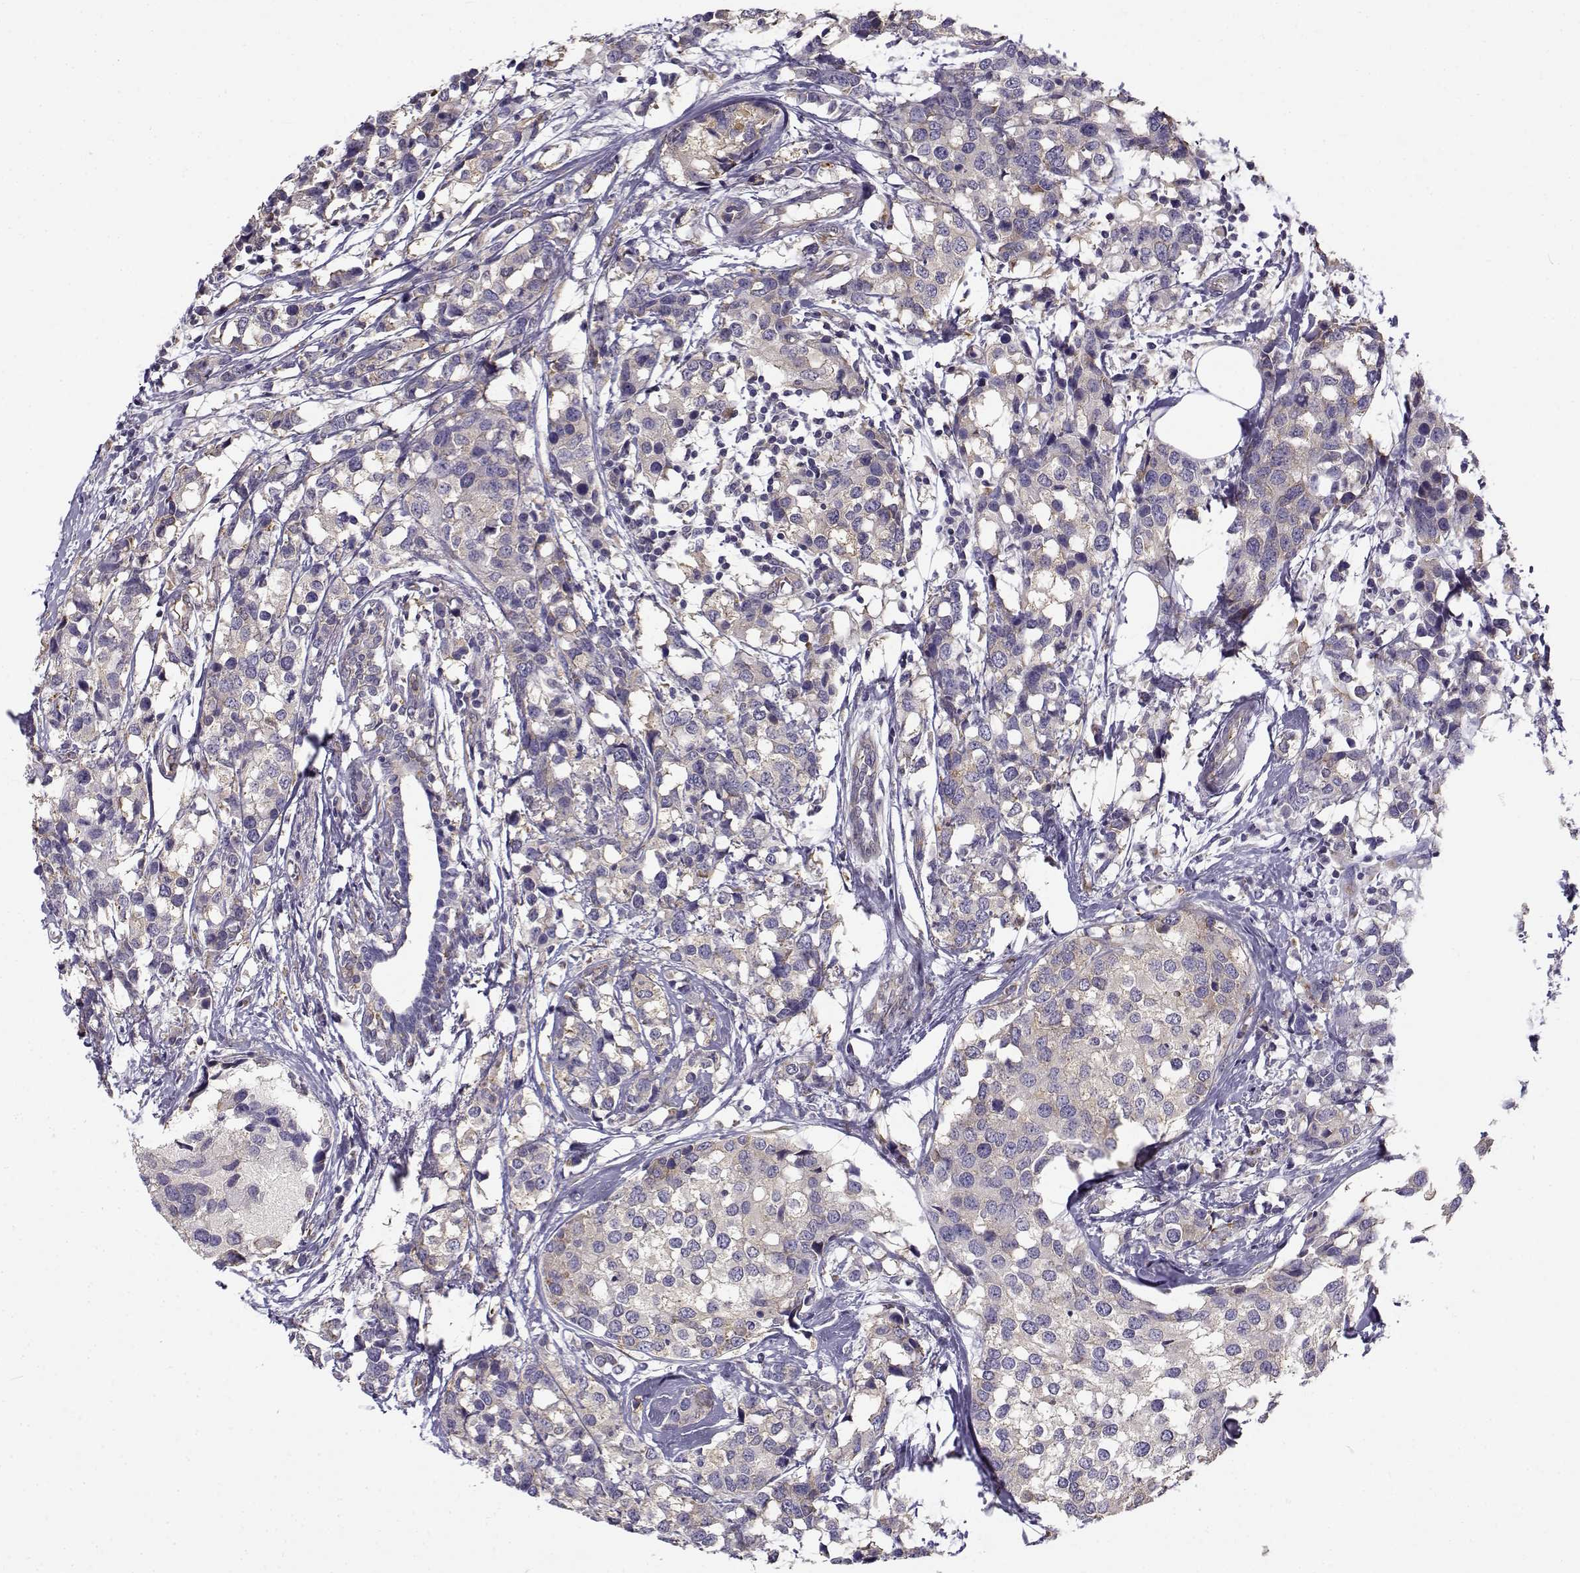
{"staining": {"intensity": "negative", "quantity": "none", "location": "none"}, "tissue": "breast cancer", "cell_type": "Tumor cells", "image_type": "cancer", "snomed": [{"axis": "morphology", "description": "Lobular carcinoma"}, {"axis": "topography", "description": "Breast"}], "caption": "The photomicrograph reveals no significant expression in tumor cells of breast cancer.", "gene": "BEND6", "patient": {"sex": "female", "age": 59}}